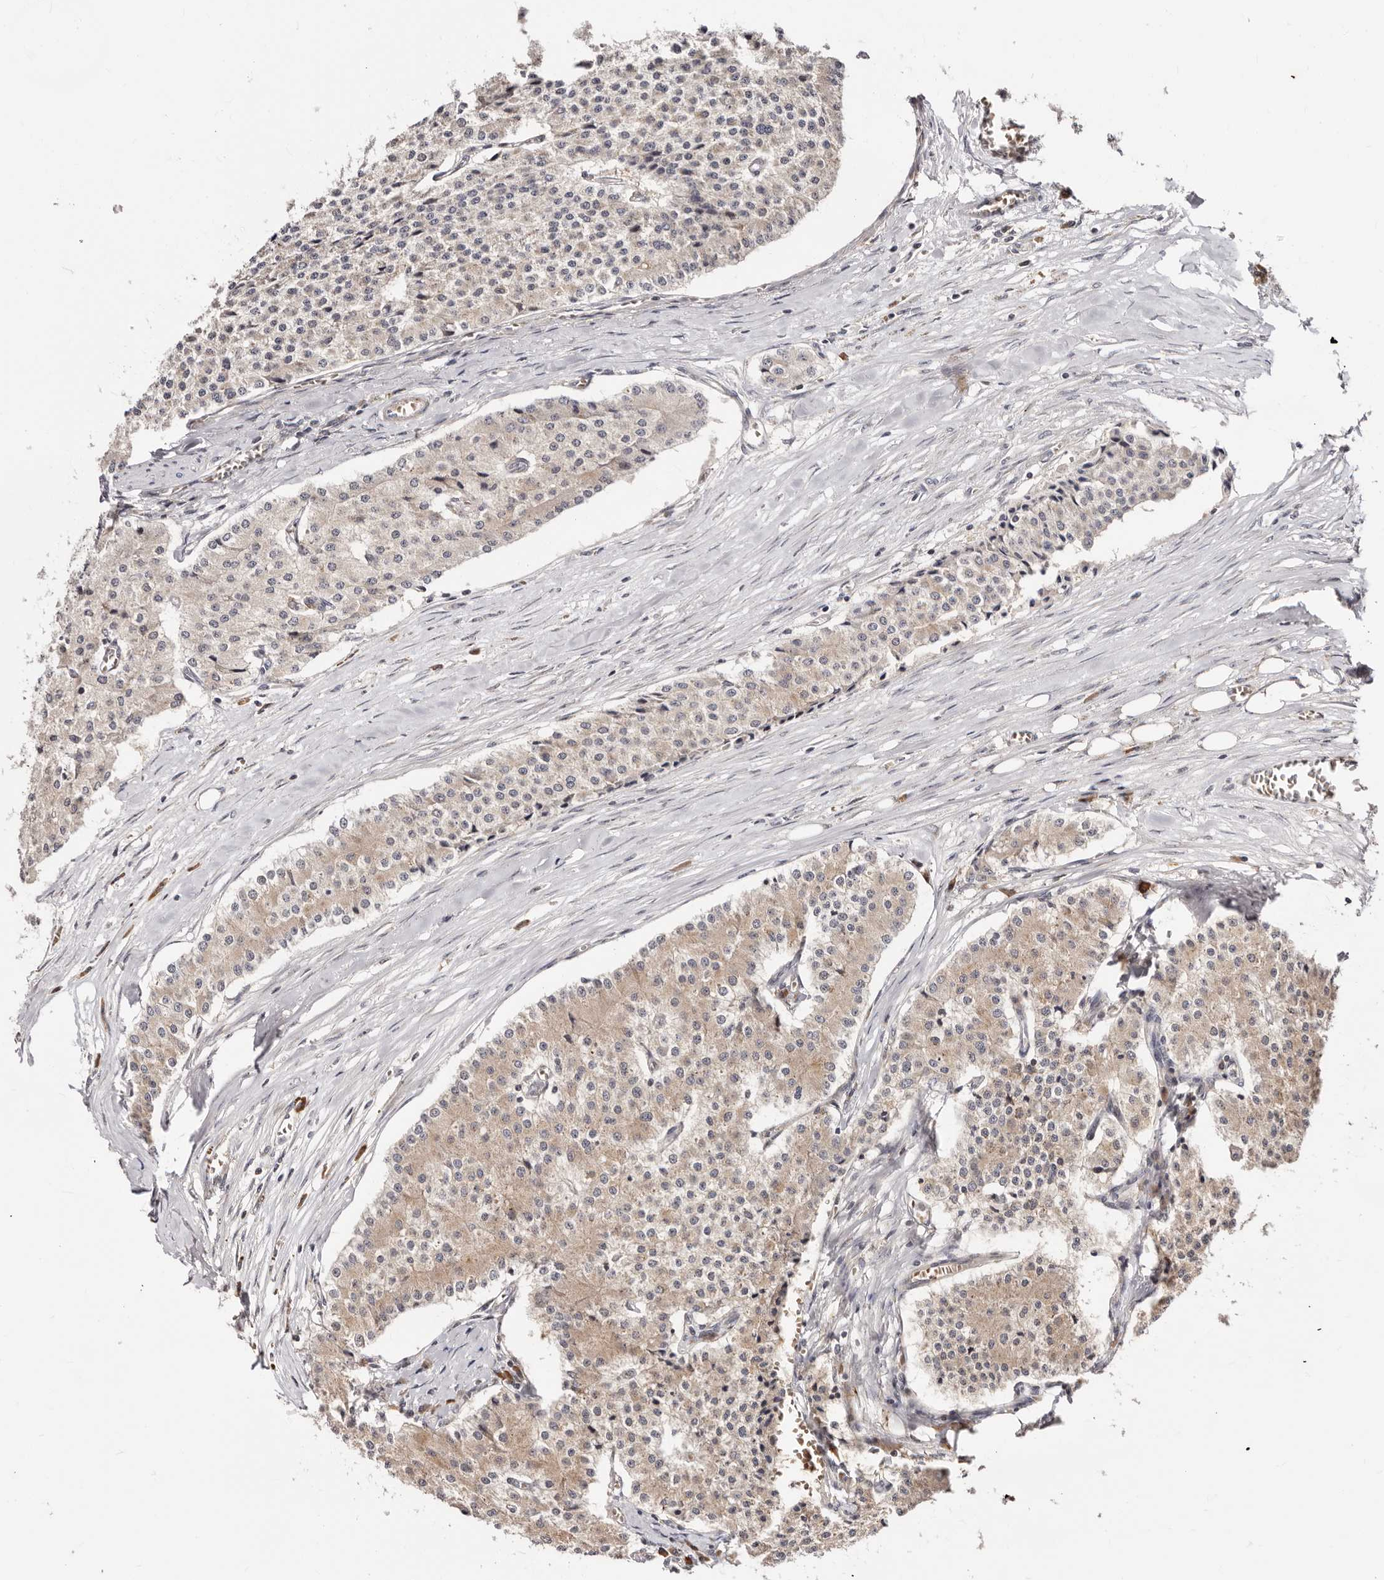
{"staining": {"intensity": "weak", "quantity": "<25%", "location": "cytoplasmic/membranous"}, "tissue": "carcinoid", "cell_type": "Tumor cells", "image_type": "cancer", "snomed": [{"axis": "morphology", "description": "Carcinoid, malignant, NOS"}, {"axis": "topography", "description": "Colon"}], "caption": "Protein analysis of carcinoid (malignant) reveals no significant staining in tumor cells. (Stains: DAB (3,3'-diaminobenzidine) IHC with hematoxylin counter stain, Microscopy: brightfield microscopy at high magnification).", "gene": "APOL6", "patient": {"sex": "female", "age": 52}}